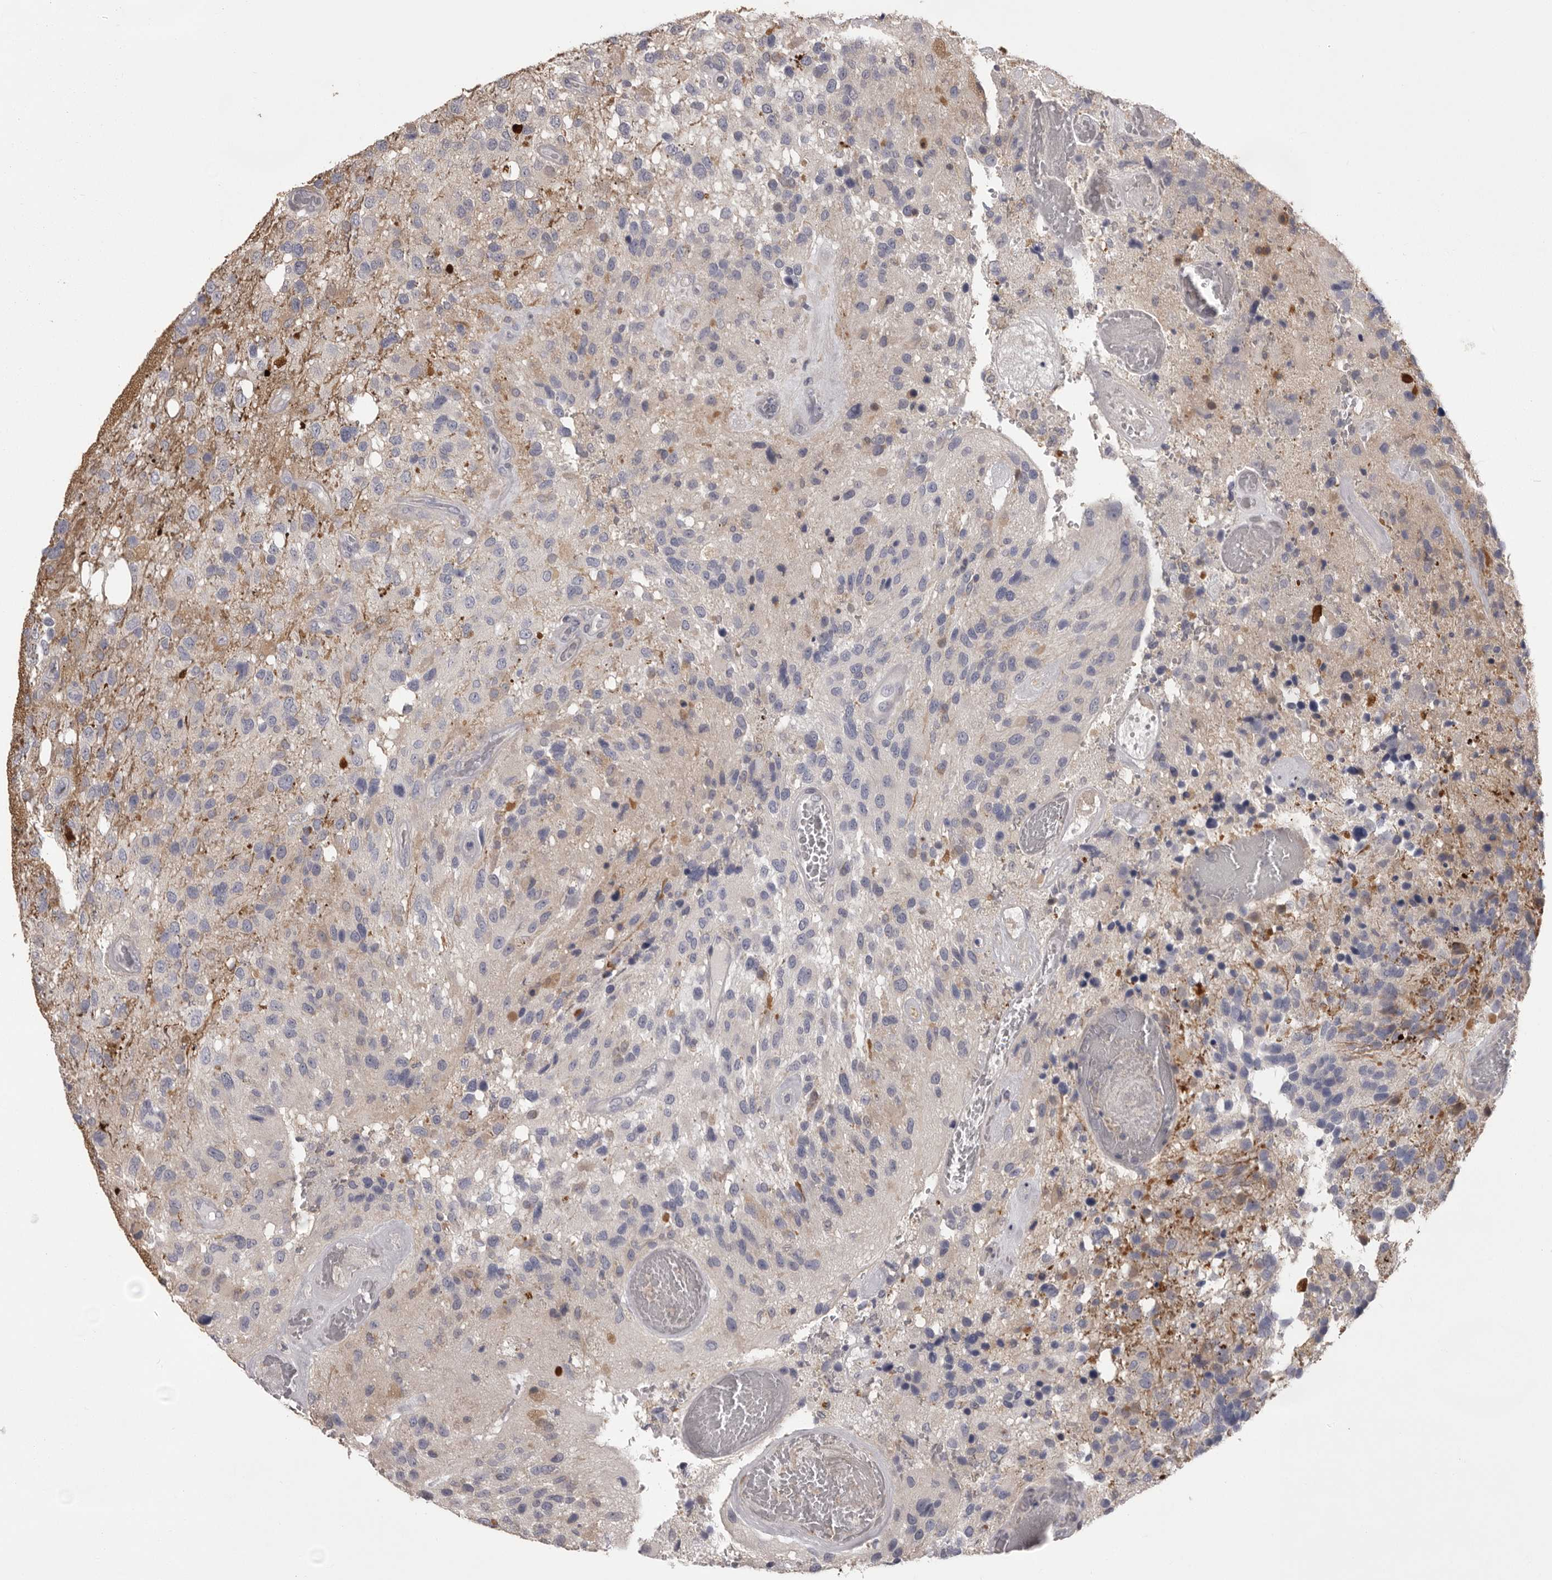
{"staining": {"intensity": "negative", "quantity": "none", "location": "none"}, "tissue": "glioma", "cell_type": "Tumor cells", "image_type": "cancer", "snomed": [{"axis": "morphology", "description": "Glioma, malignant, High grade"}, {"axis": "topography", "description": "Brain"}], "caption": "Immunohistochemistry photomicrograph of human glioma stained for a protein (brown), which exhibits no staining in tumor cells. The staining was performed using DAB to visualize the protein expression in brown, while the nuclei were stained in blue with hematoxylin (Magnification: 20x).", "gene": "MDH1", "patient": {"sex": "female", "age": 58}}